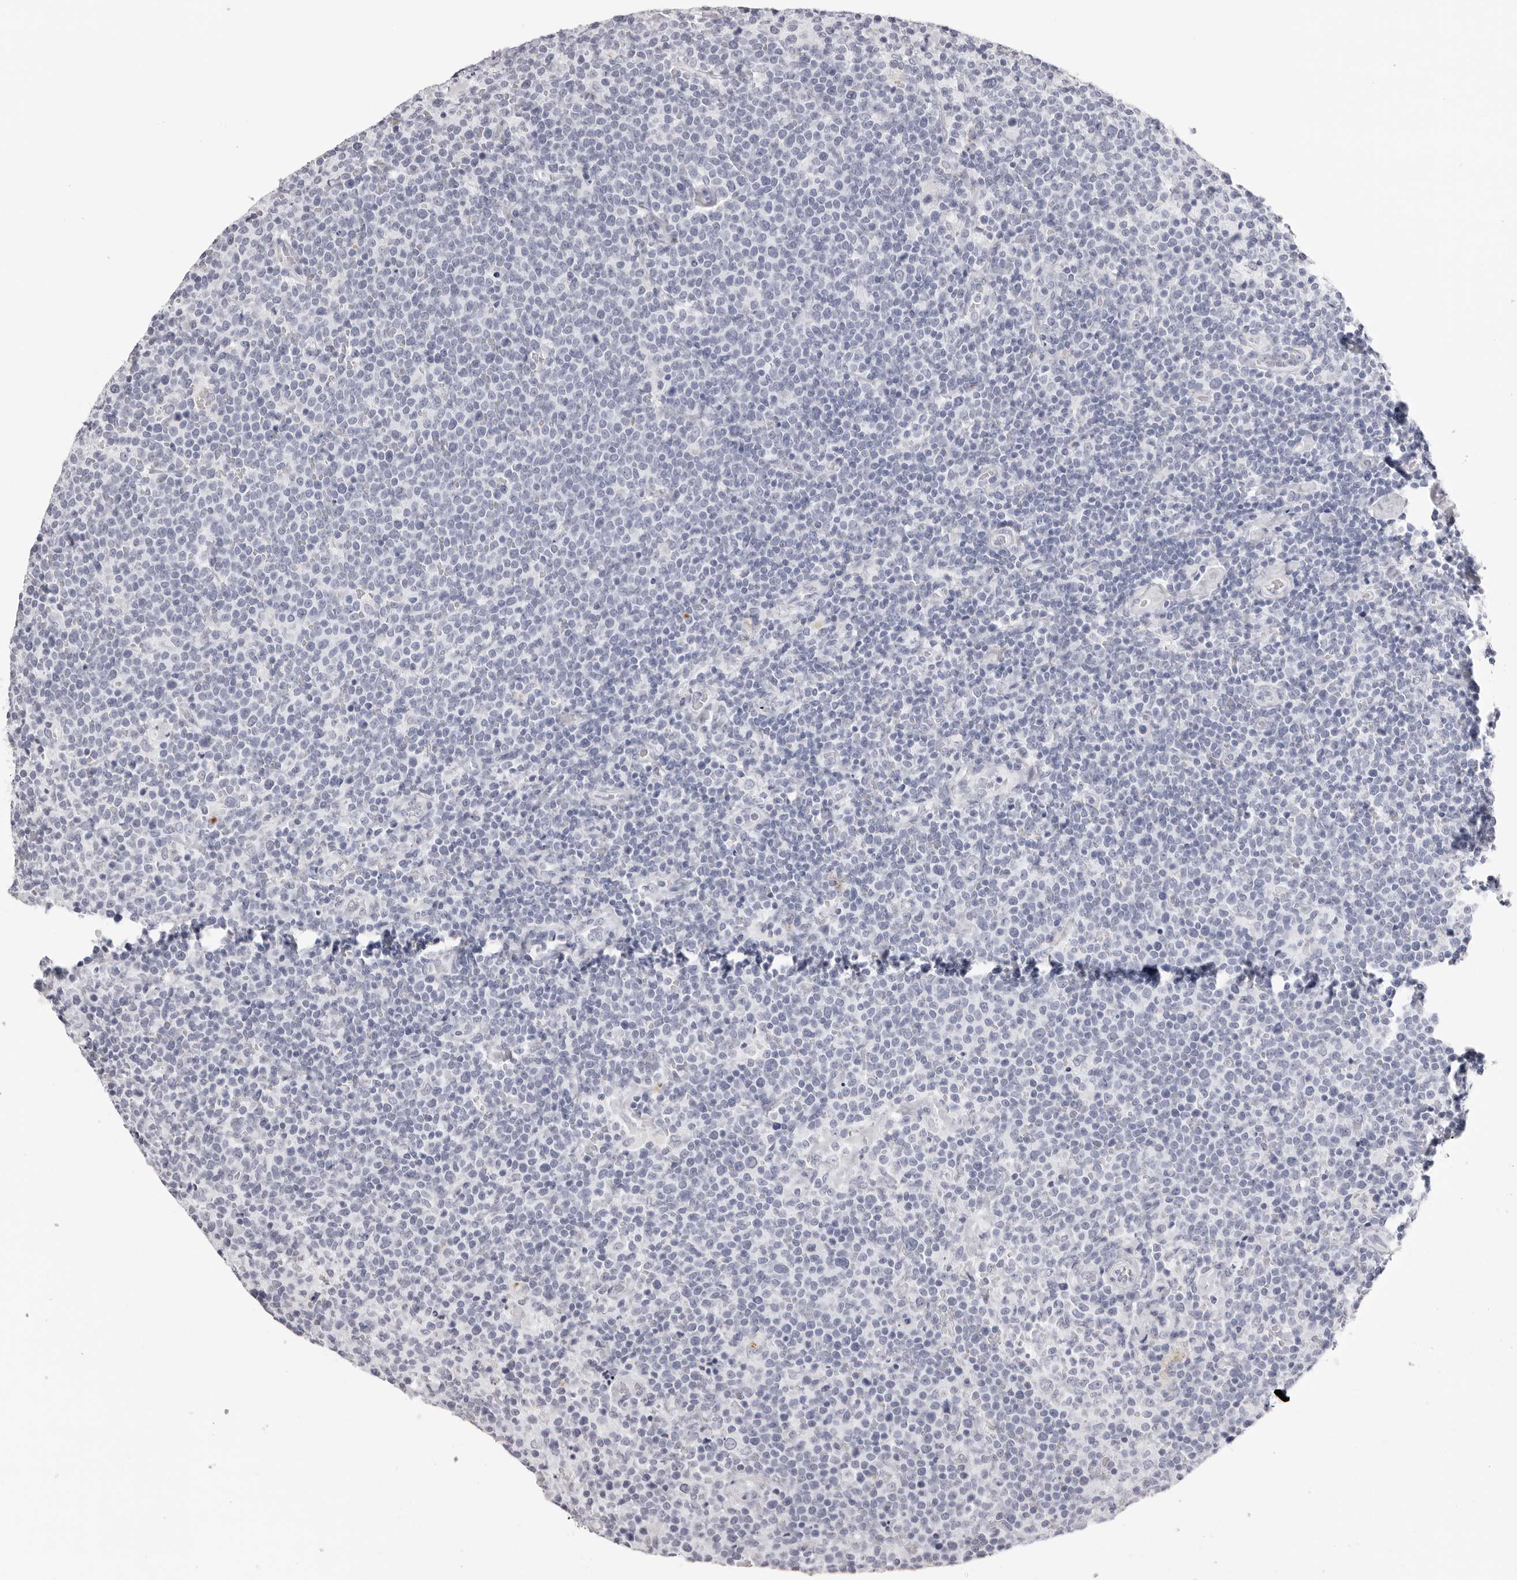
{"staining": {"intensity": "negative", "quantity": "none", "location": "none"}, "tissue": "lymphoma", "cell_type": "Tumor cells", "image_type": "cancer", "snomed": [{"axis": "morphology", "description": "Malignant lymphoma, non-Hodgkin's type, High grade"}, {"axis": "topography", "description": "Lymph node"}], "caption": "Immunohistochemical staining of human high-grade malignant lymphoma, non-Hodgkin's type demonstrates no significant positivity in tumor cells.", "gene": "RHO", "patient": {"sex": "male", "age": 61}}